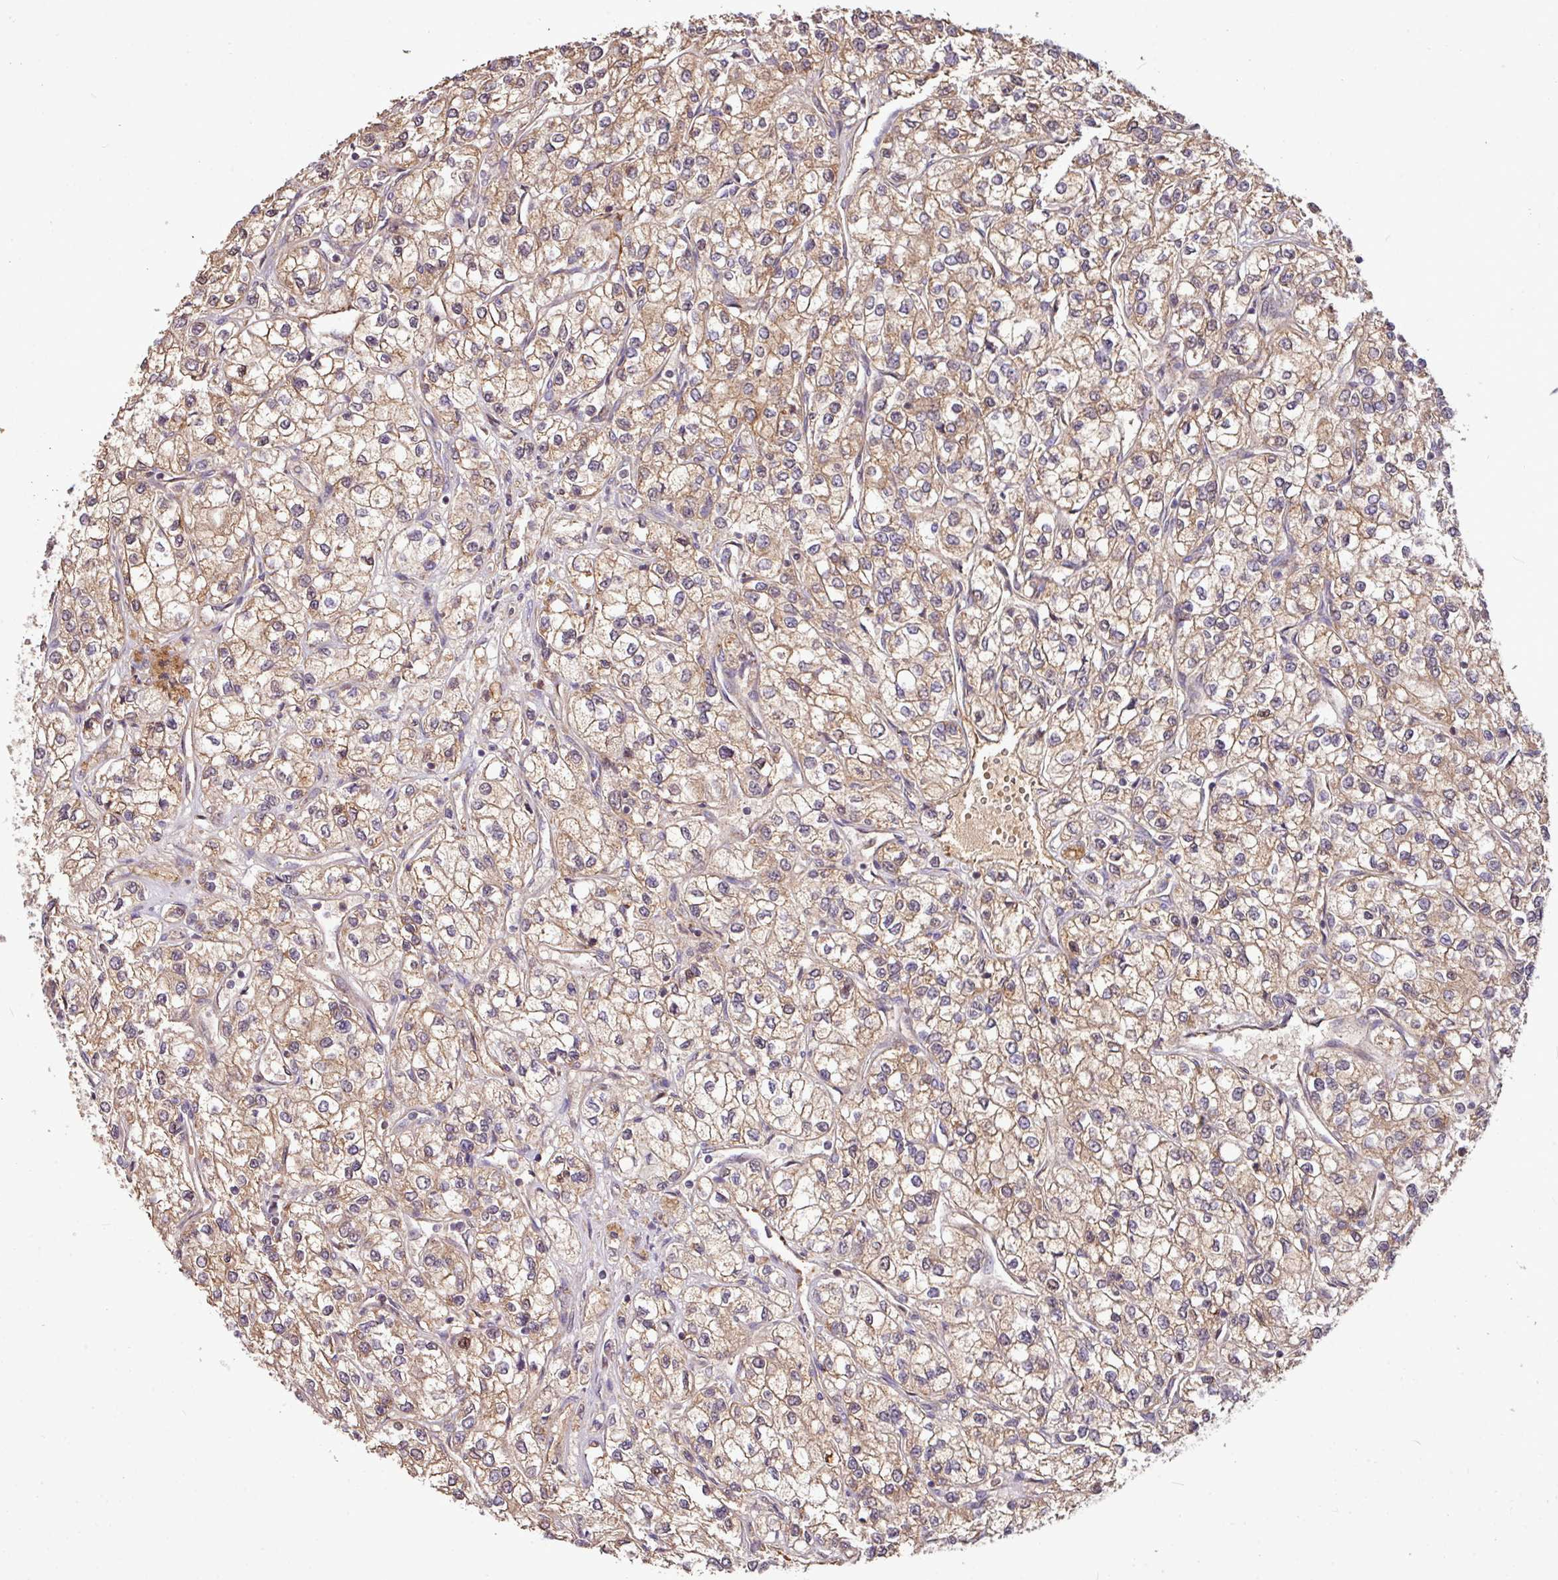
{"staining": {"intensity": "moderate", "quantity": ">75%", "location": "cytoplasmic/membranous"}, "tissue": "renal cancer", "cell_type": "Tumor cells", "image_type": "cancer", "snomed": [{"axis": "morphology", "description": "Adenocarcinoma, NOS"}, {"axis": "topography", "description": "Kidney"}], "caption": "A high-resolution photomicrograph shows immunohistochemistry (IHC) staining of renal adenocarcinoma, which reveals moderate cytoplasmic/membranous expression in approximately >75% of tumor cells. (DAB IHC with brightfield microscopy, high magnification).", "gene": "YPEL3", "patient": {"sex": "male", "age": 80}}